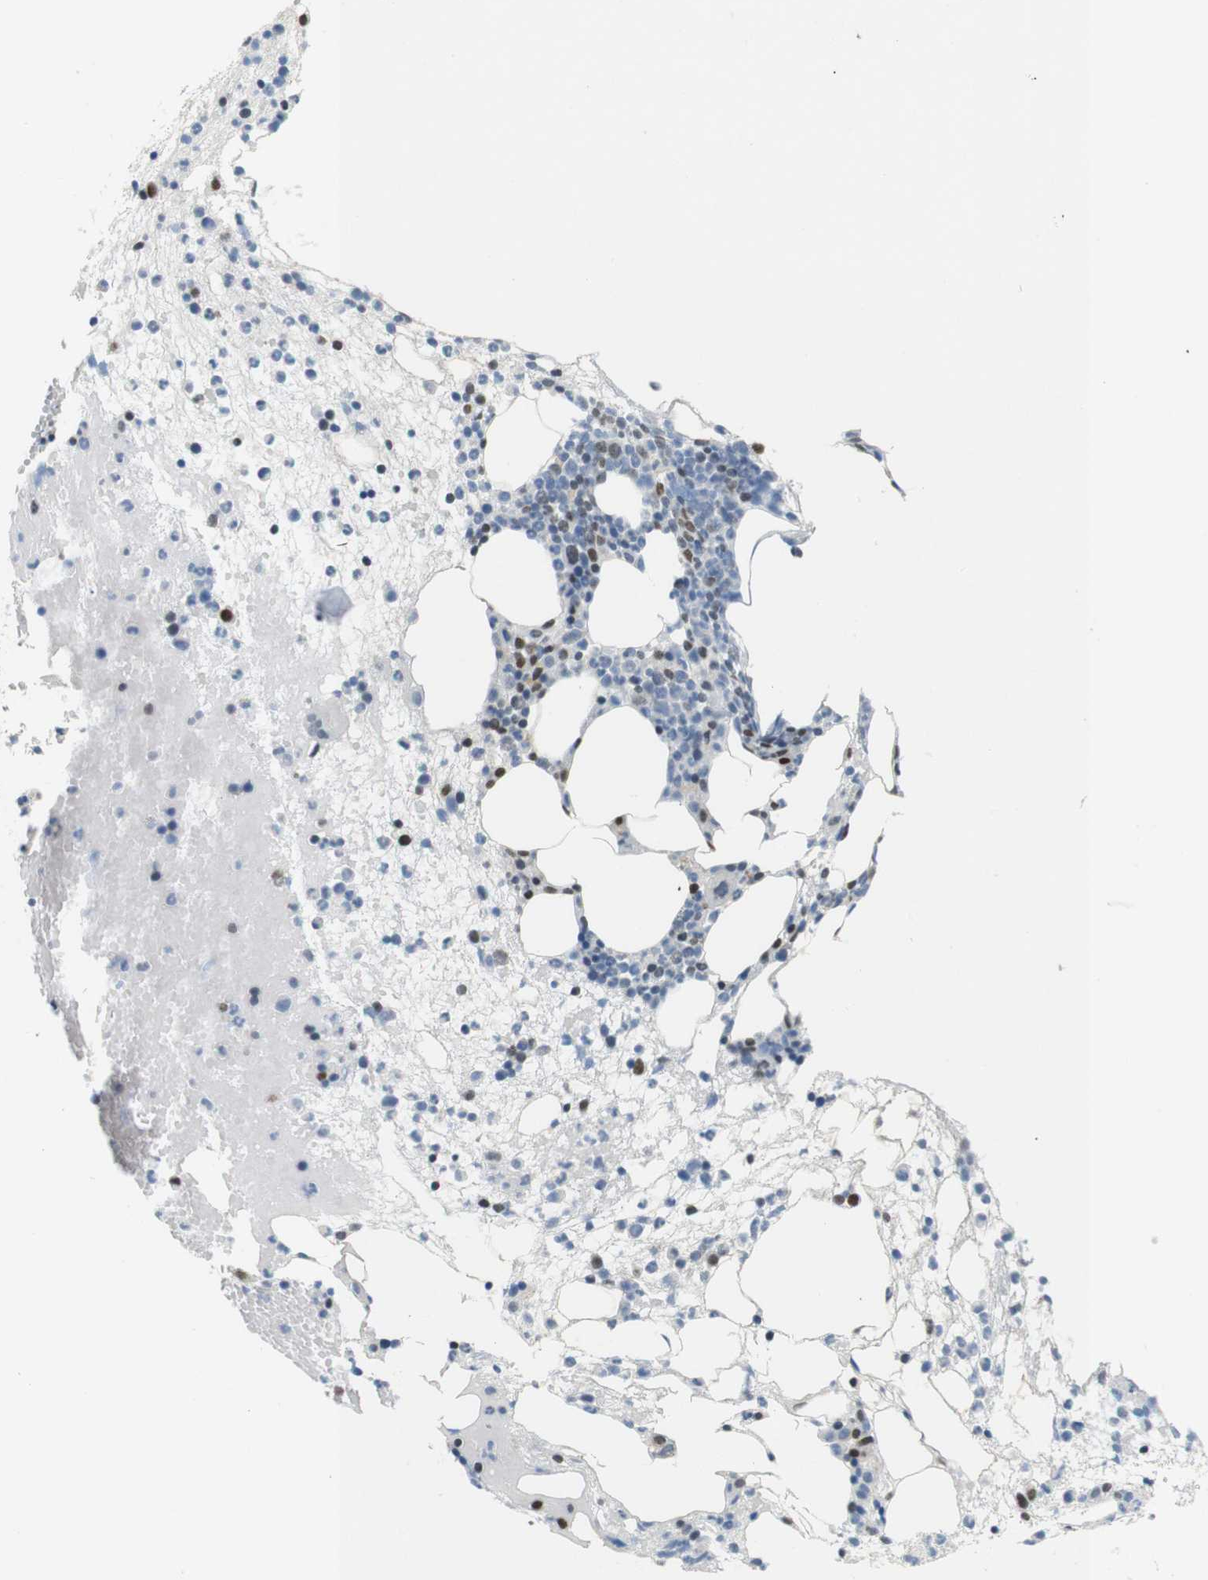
{"staining": {"intensity": "strong", "quantity": "<25%", "location": "nuclear"}, "tissue": "bone marrow", "cell_type": "Hematopoietic cells", "image_type": "normal", "snomed": [{"axis": "morphology", "description": "Normal tissue, NOS"}, {"axis": "morphology", "description": "Inflammation, NOS"}, {"axis": "topography", "description": "Bone marrow"}], "caption": "High-power microscopy captured an immunohistochemistry (IHC) photomicrograph of benign bone marrow, revealing strong nuclear staining in approximately <25% of hematopoietic cells.", "gene": "RIOX2", "patient": {"sex": "female", "age": 79}}